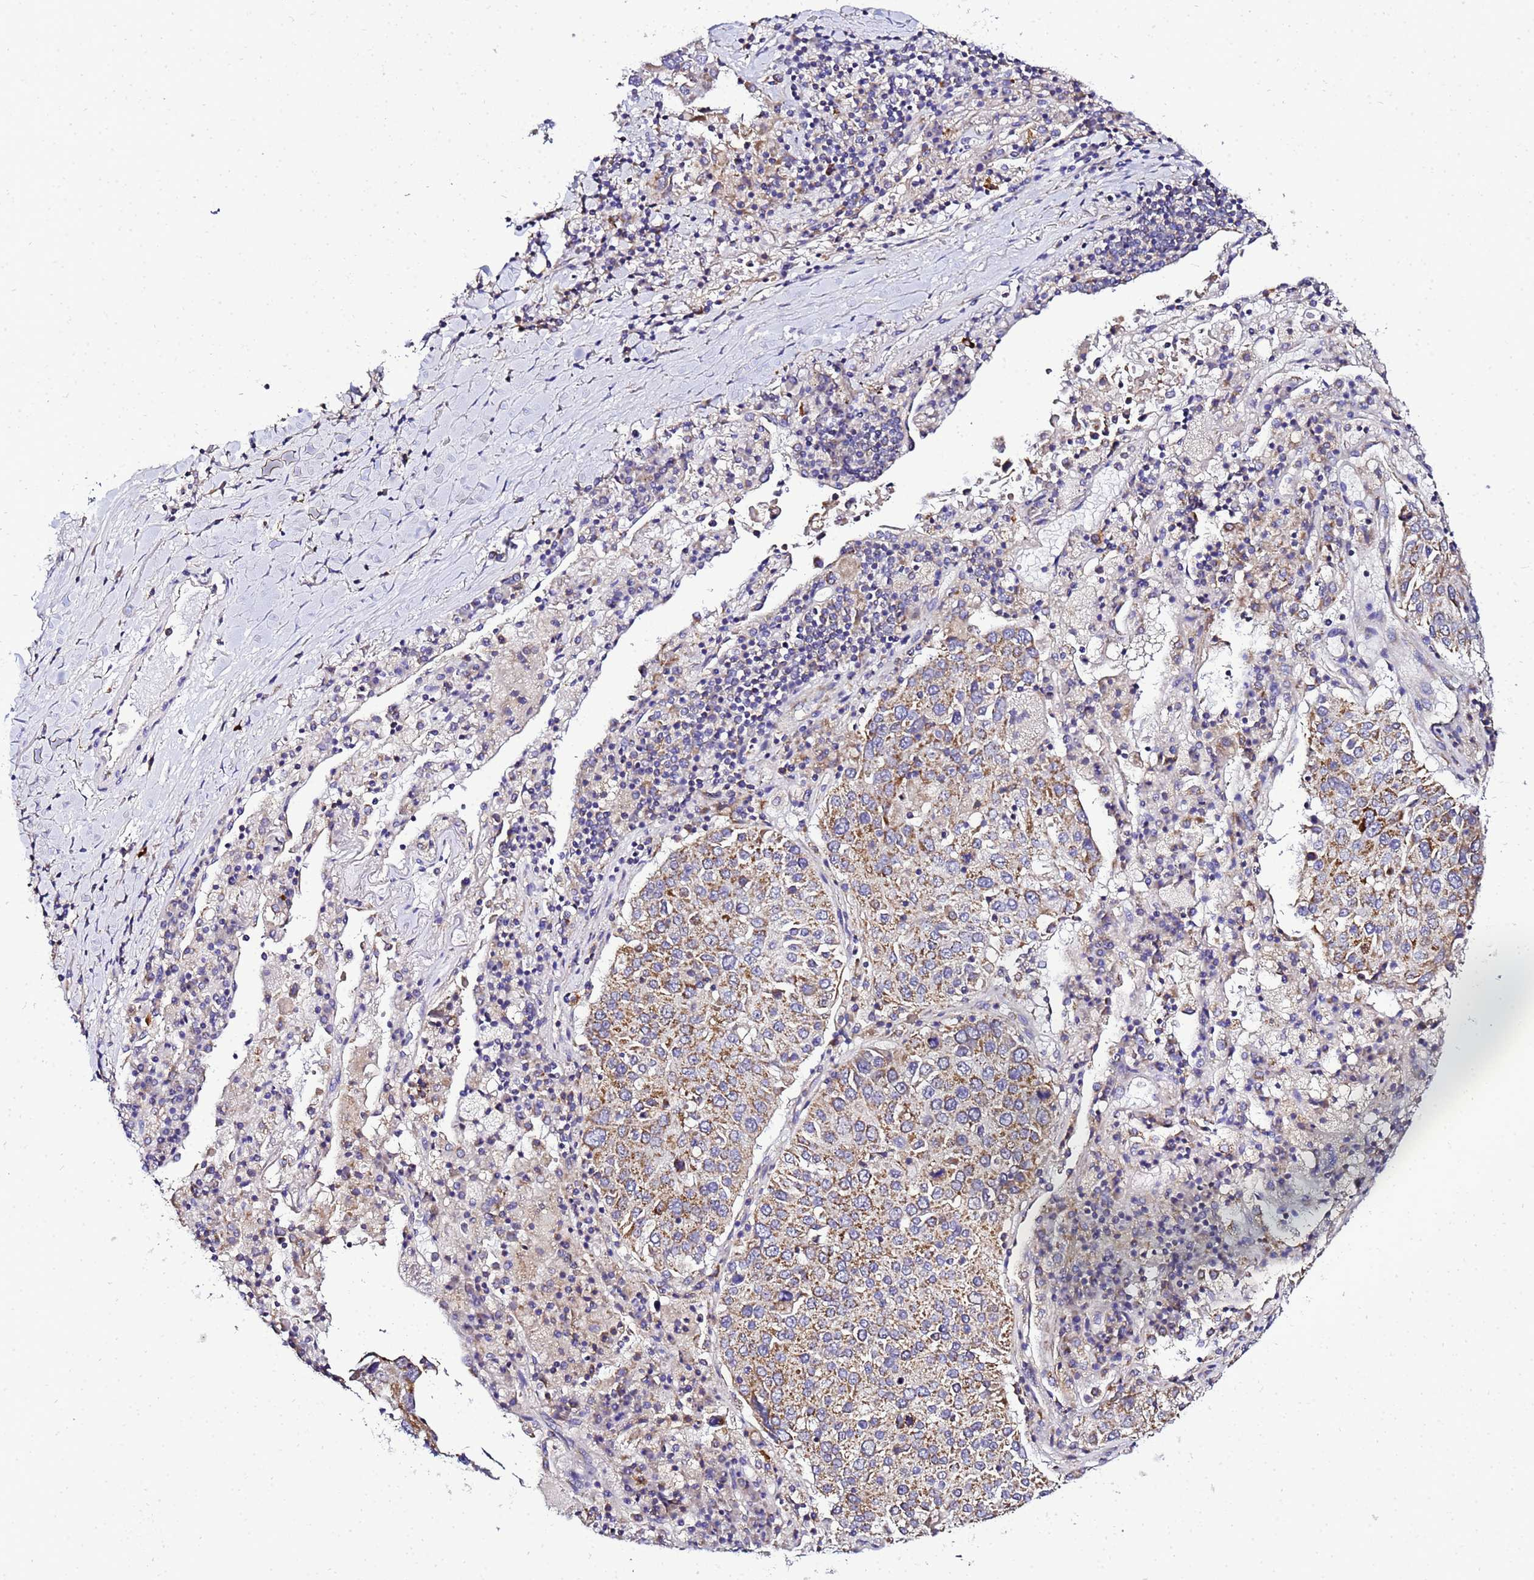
{"staining": {"intensity": "moderate", "quantity": ">75%", "location": "cytoplasmic/membranous"}, "tissue": "lung cancer", "cell_type": "Tumor cells", "image_type": "cancer", "snomed": [{"axis": "morphology", "description": "Squamous cell carcinoma, NOS"}, {"axis": "topography", "description": "Lung"}], "caption": "Protein expression analysis of human lung cancer reveals moderate cytoplasmic/membranous staining in about >75% of tumor cells. (IHC, brightfield microscopy, high magnification).", "gene": "HIGD2A", "patient": {"sex": "male", "age": 65}}